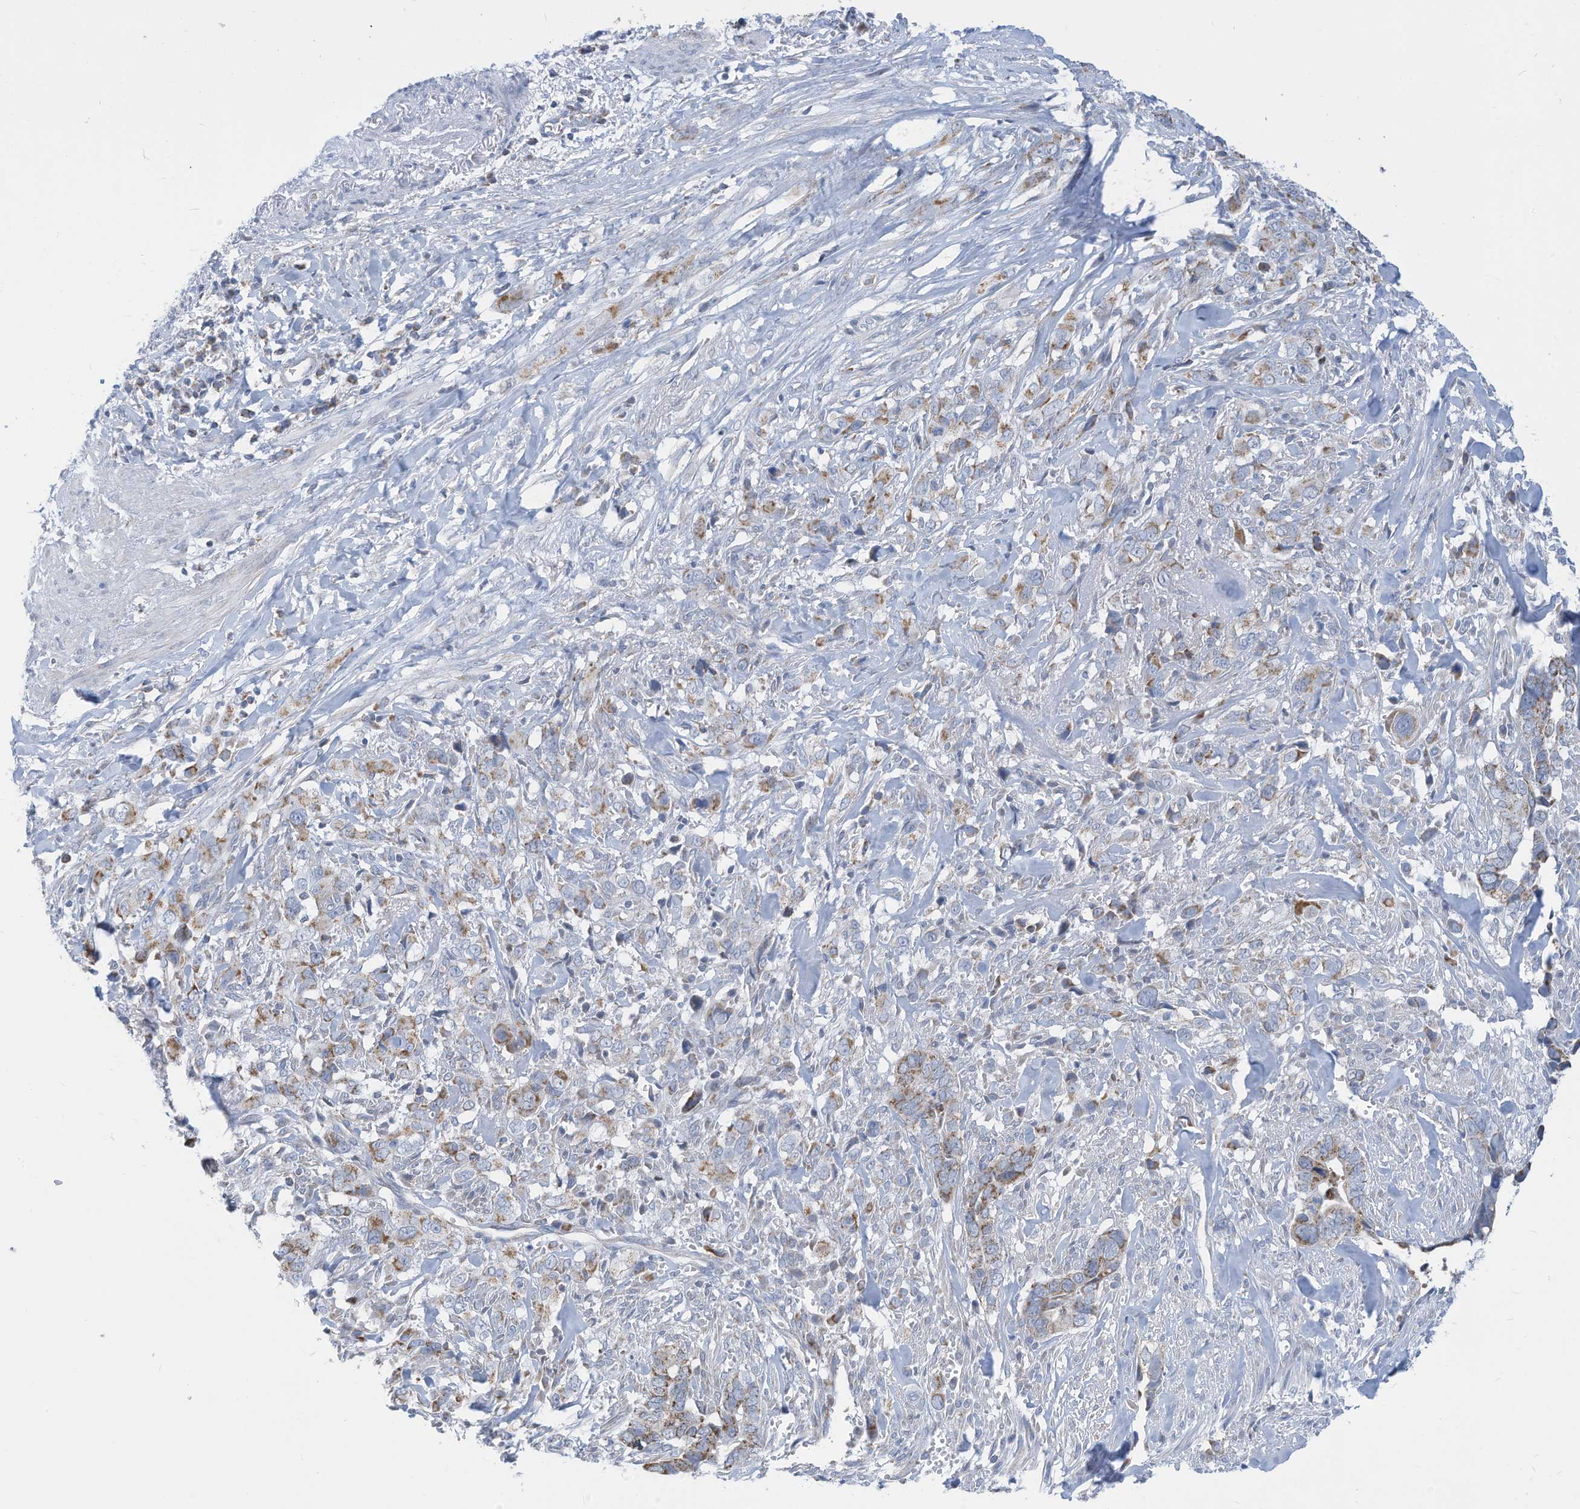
{"staining": {"intensity": "moderate", "quantity": "25%-75%", "location": "cytoplasmic/membranous"}, "tissue": "liver cancer", "cell_type": "Tumor cells", "image_type": "cancer", "snomed": [{"axis": "morphology", "description": "Cholangiocarcinoma"}, {"axis": "topography", "description": "Liver"}], "caption": "IHC image of neoplastic tissue: human liver cancer stained using IHC reveals medium levels of moderate protein expression localized specifically in the cytoplasmic/membranous of tumor cells, appearing as a cytoplasmic/membranous brown color.", "gene": "NLN", "patient": {"sex": "female", "age": 79}}